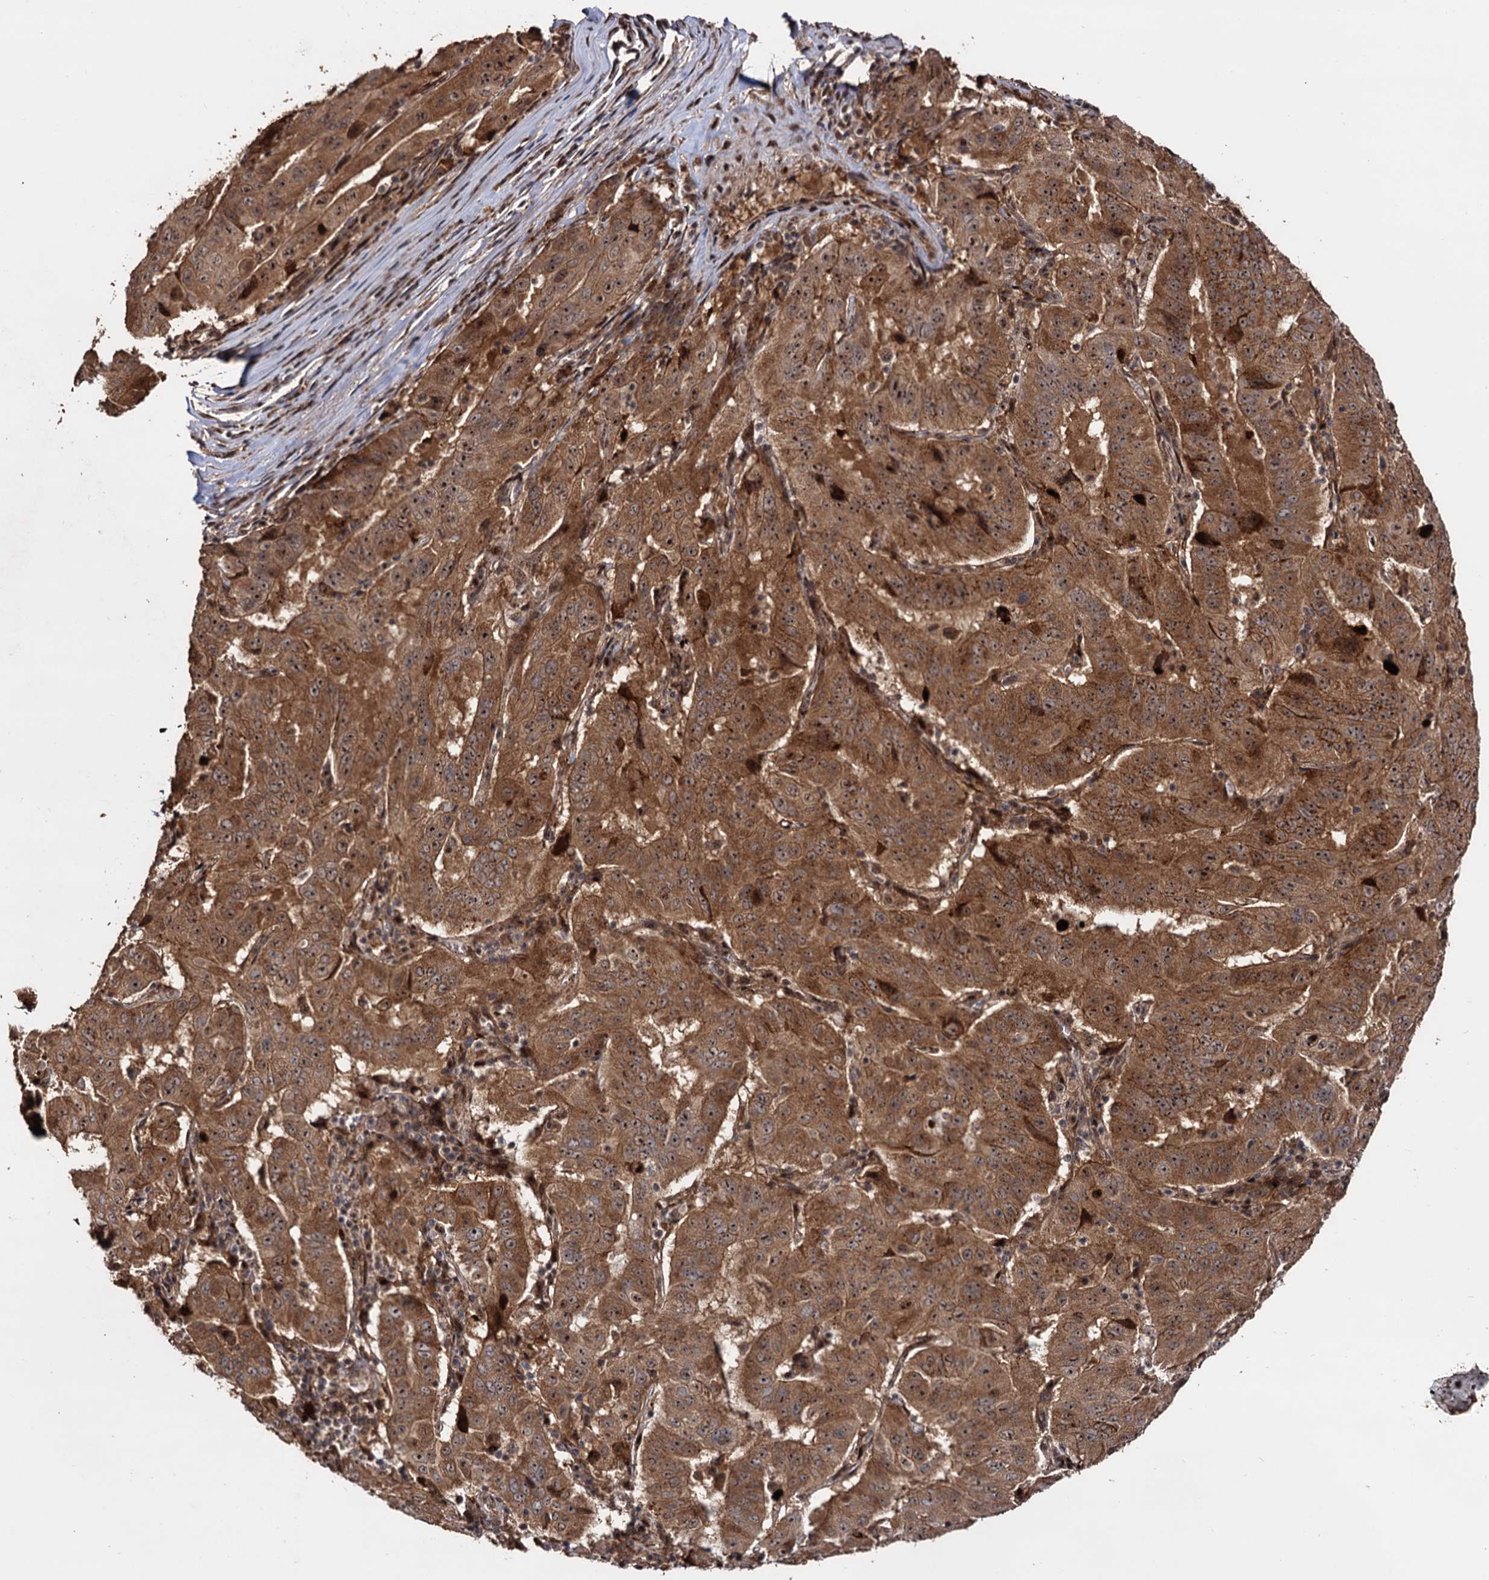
{"staining": {"intensity": "moderate", "quantity": ">75%", "location": "cytoplasmic/membranous,nuclear"}, "tissue": "pancreatic cancer", "cell_type": "Tumor cells", "image_type": "cancer", "snomed": [{"axis": "morphology", "description": "Adenocarcinoma, NOS"}, {"axis": "topography", "description": "Pancreas"}], "caption": "Adenocarcinoma (pancreatic) was stained to show a protein in brown. There is medium levels of moderate cytoplasmic/membranous and nuclear positivity in approximately >75% of tumor cells.", "gene": "PIGB", "patient": {"sex": "male", "age": 63}}